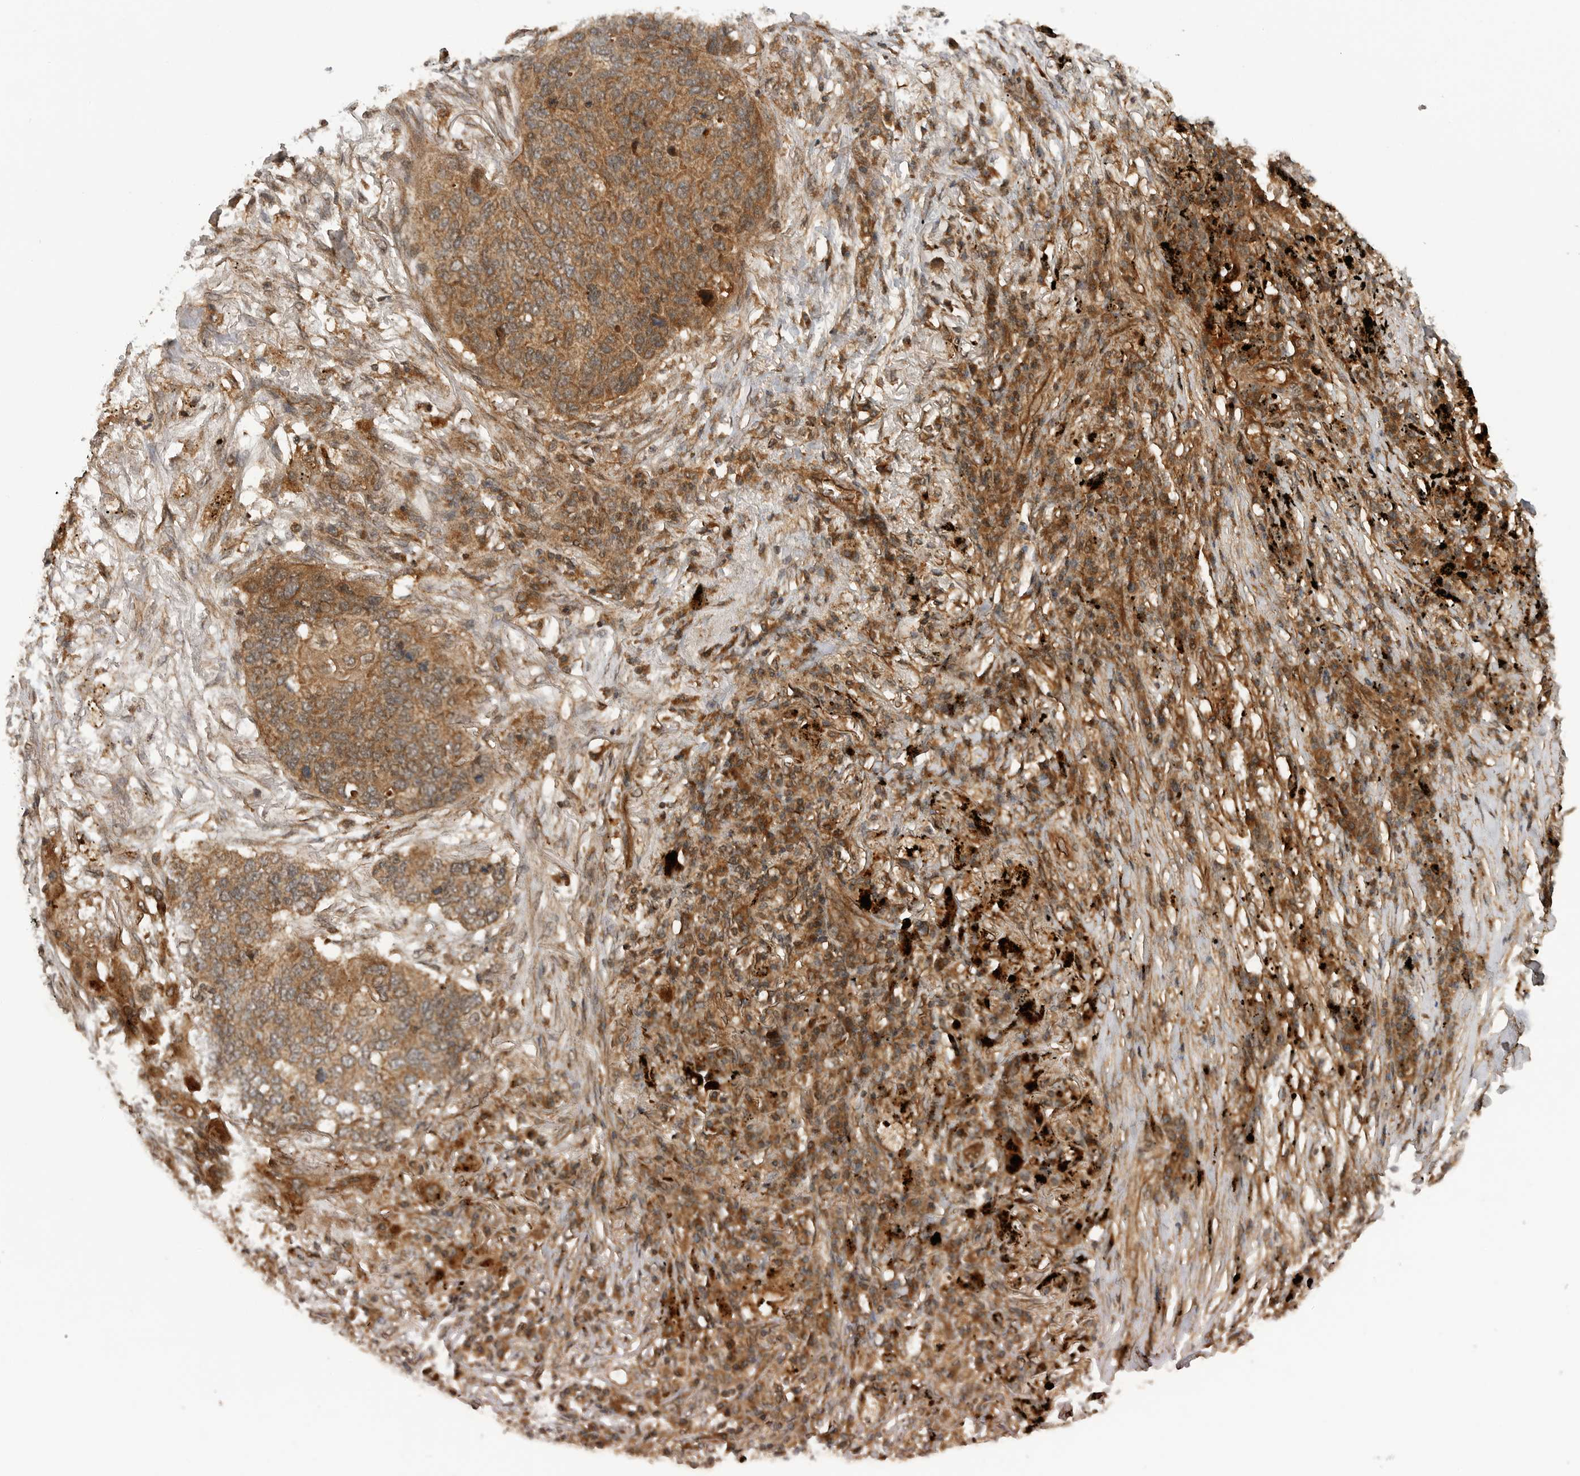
{"staining": {"intensity": "moderate", "quantity": ">75%", "location": "cytoplasmic/membranous"}, "tissue": "lung cancer", "cell_type": "Tumor cells", "image_type": "cancer", "snomed": [{"axis": "morphology", "description": "Squamous cell carcinoma, NOS"}, {"axis": "topography", "description": "Lung"}], "caption": "Immunohistochemistry (IHC) histopathology image of neoplastic tissue: human lung cancer stained using IHC demonstrates medium levels of moderate protein expression localized specifically in the cytoplasmic/membranous of tumor cells, appearing as a cytoplasmic/membranous brown color.", "gene": "PRDX4", "patient": {"sex": "female", "age": 63}}